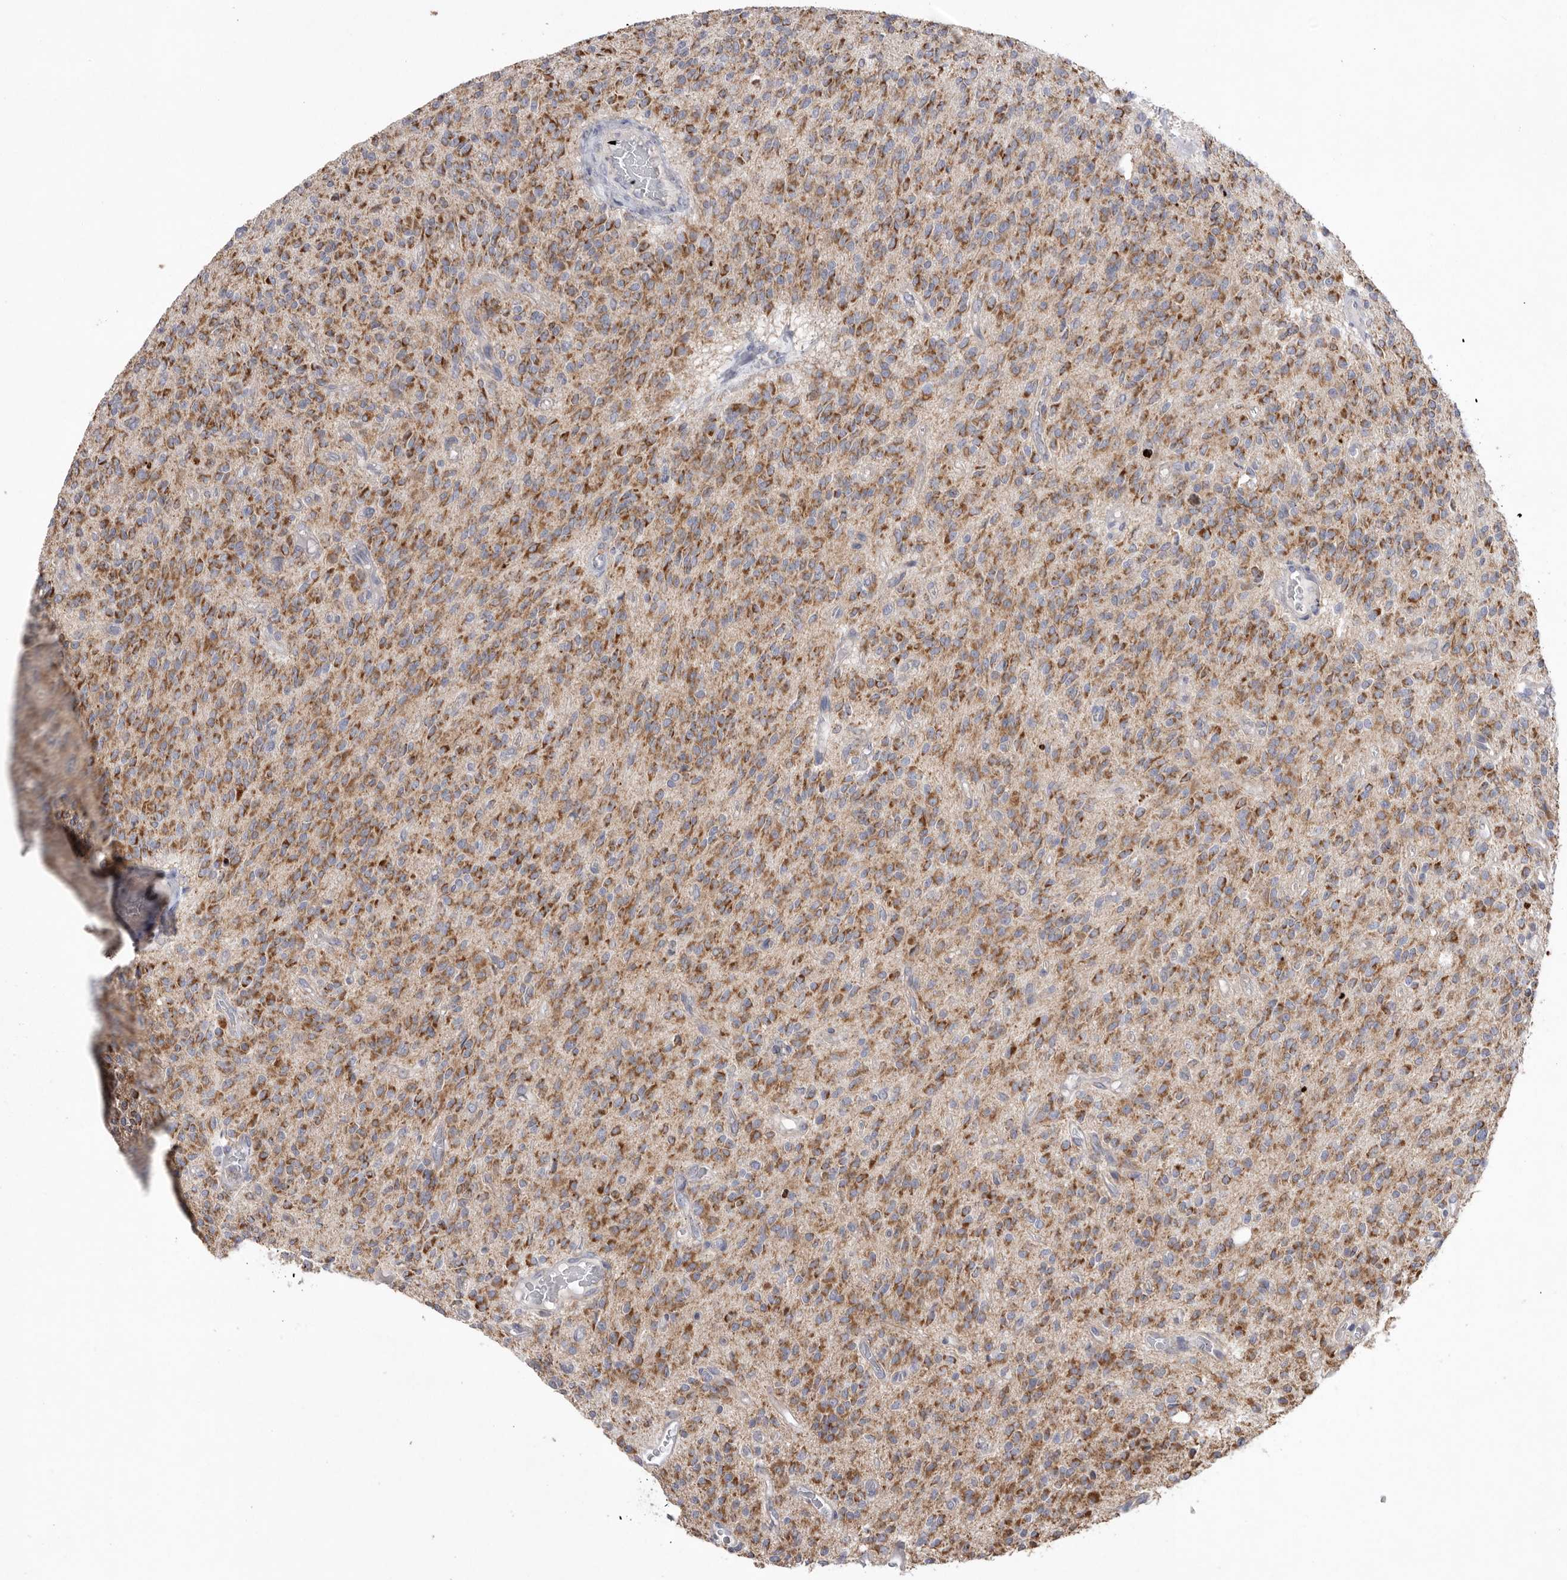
{"staining": {"intensity": "moderate", "quantity": ">75%", "location": "cytoplasmic/membranous"}, "tissue": "glioma", "cell_type": "Tumor cells", "image_type": "cancer", "snomed": [{"axis": "morphology", "description": "Glioma, malignant, High grade"}, {"axis": "topography", "description": "Brain"}], "caption": "A photomicrograph of human high-grade glioma (malignant) stained for a protein demonstrates moderate cytoplasmic/membranous brown staining in tumor cells.", "gene": "VDAC3", "patient": {"sex": "male", "age": 34}}